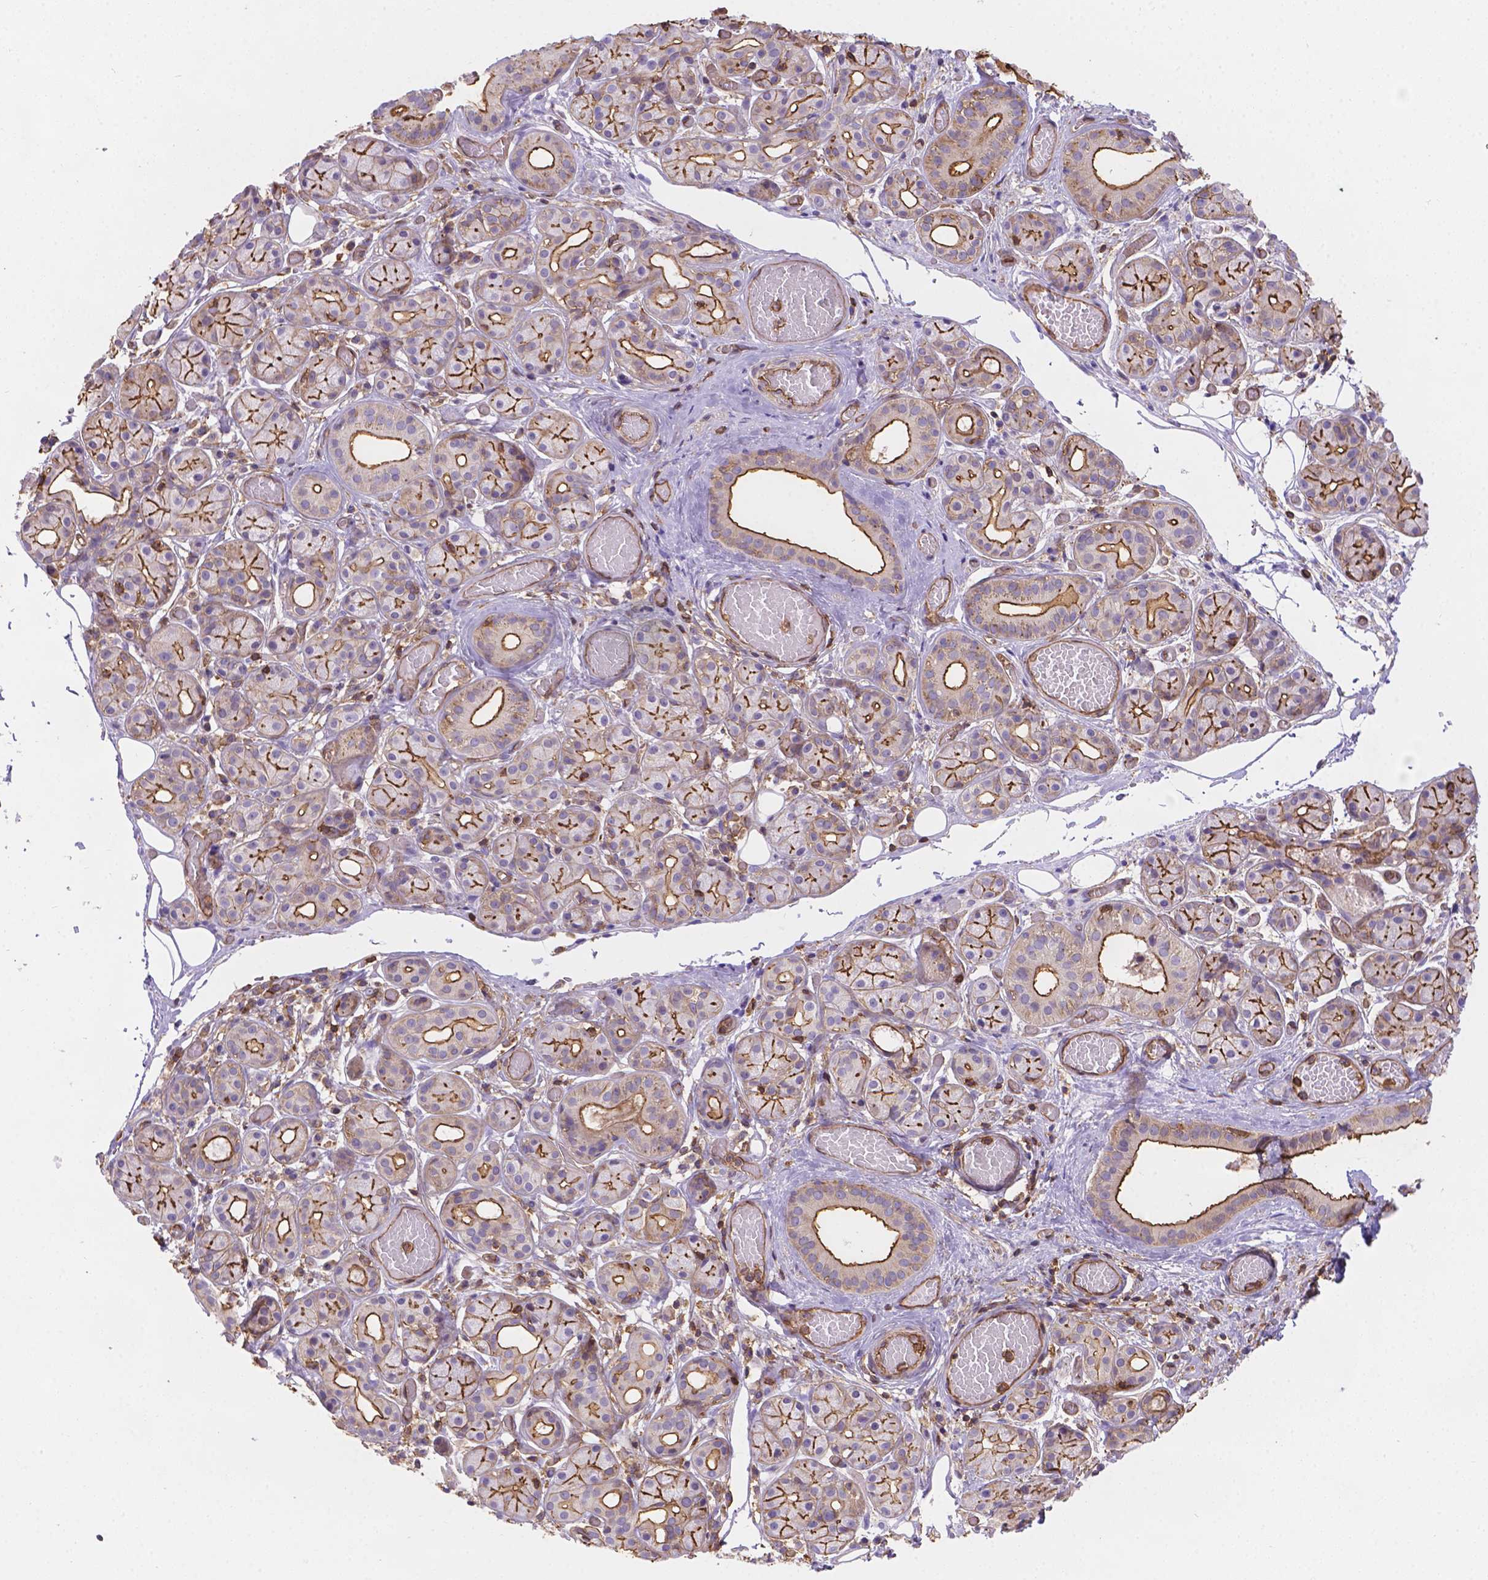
{"staining": {"intensity": "strong", "quantity": "25%-75%", "location": "cytoplasmic/membranous"}, "tissue": "salivary gland", "cell_type": "Glandular cells", "image_type": "normal", "snomed": [{"axis": "morphology", "description": "Normal tissue, NOS"}, {"axis": "topography", "description": "Salivary gland"}, {"axis": "topography", "description": "Peripheral nerve tissue"}], "caption": "Glandular cells demonstrate high levels of strong cytoplasmic/membranous staining in approximately 25%-75% of cells in normal salivary gland.", "gene": "DMWD", "patient": {"sex": "male", "age": 71}}